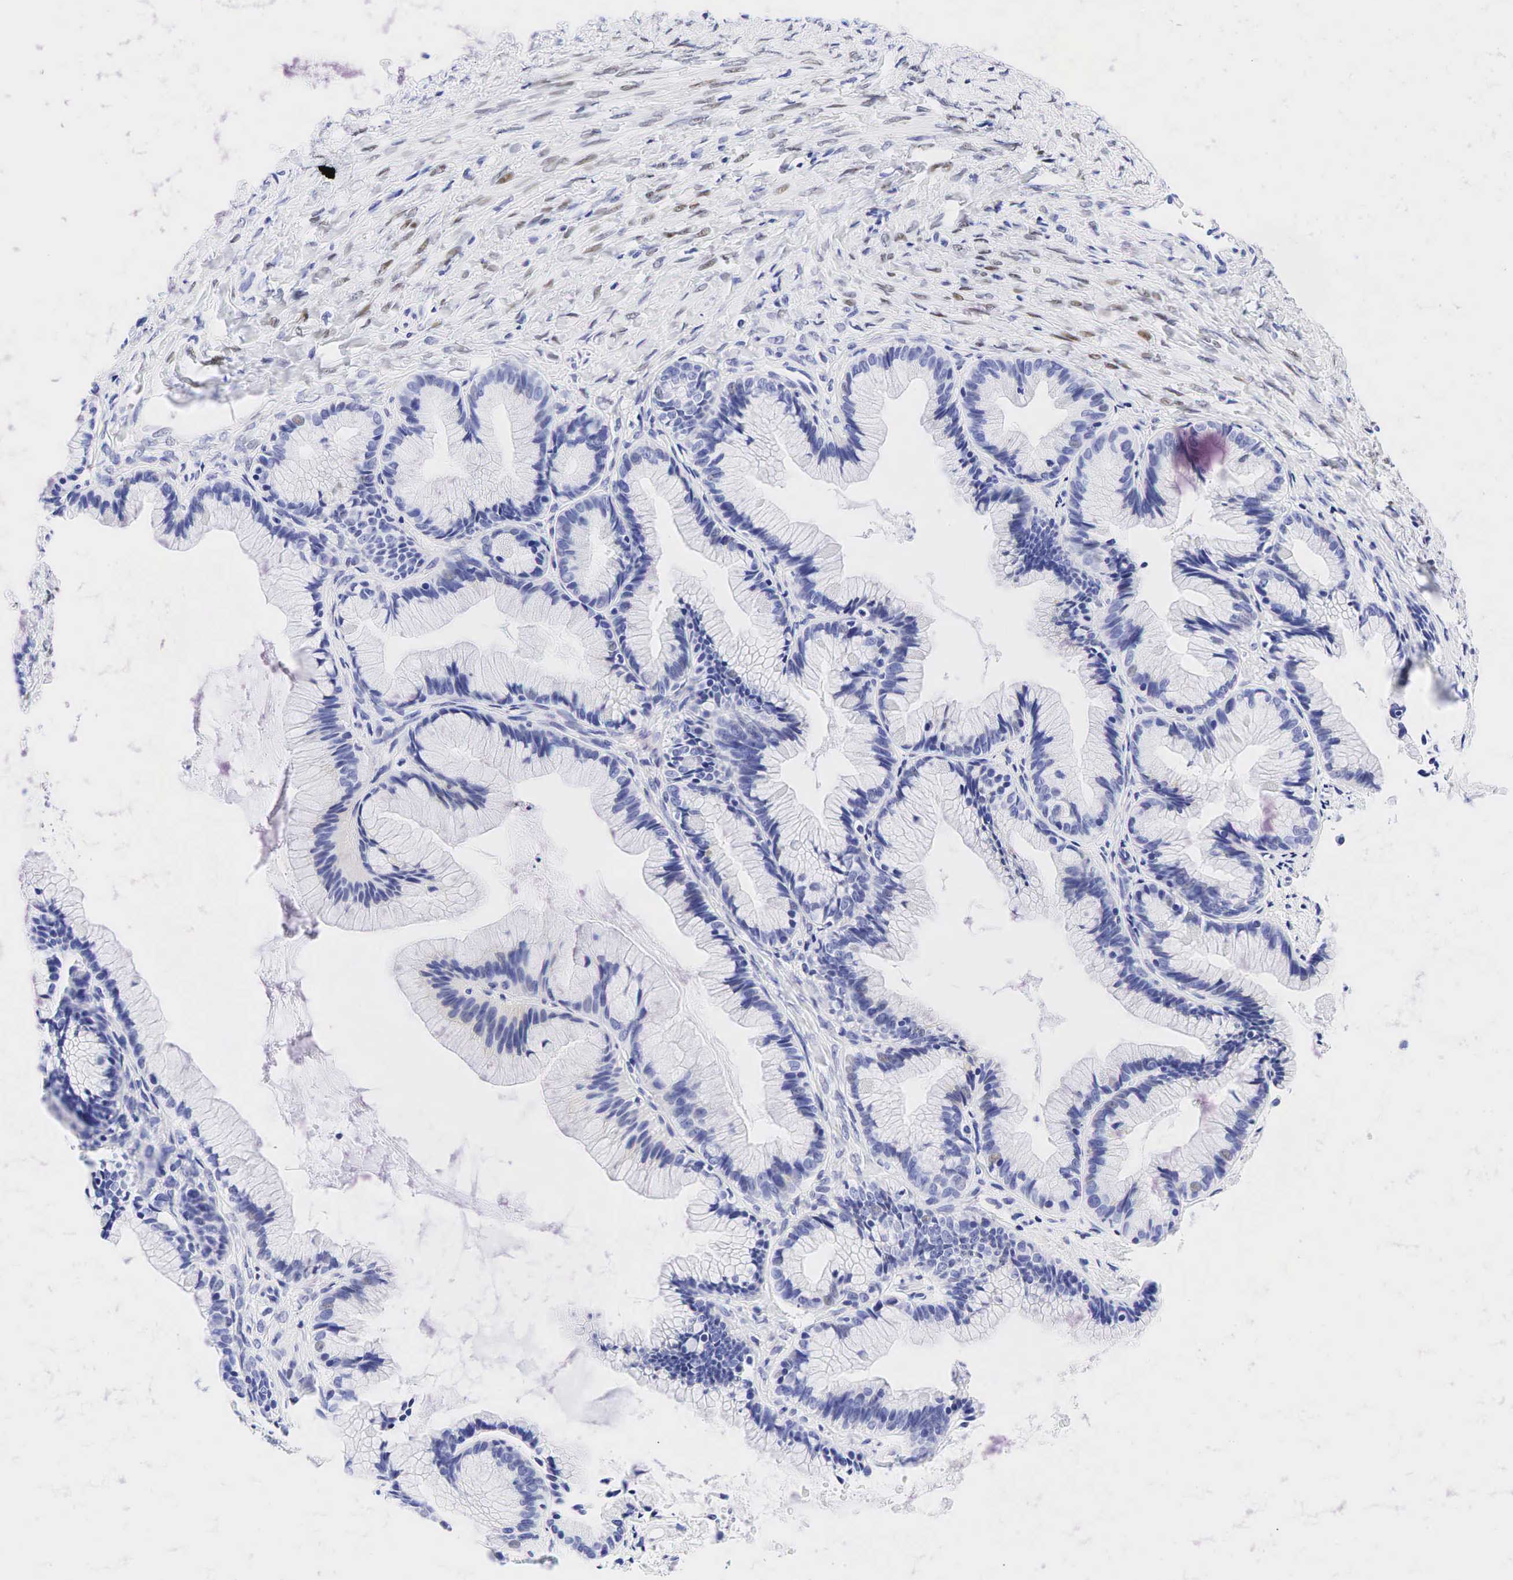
{"staining": {"intensity": "negative", "quantity": "none", "location": "none"}, "tissue": "ovarian cancer", "cell_type": "Tumor cells", "image_type": "cancer", "snomed": [{"axis": "morphology", "description": "Cystadenocarcinoma, mucinous, NOS"}, {"axis": "topography", "description": "Ovary"}], "caption": "Ovarian cancer was stained to show a protein in brown. There is no significant positivity in tumor cells.", "gene": "ESR1", "patient": {"sex": "female", "age": 41}}